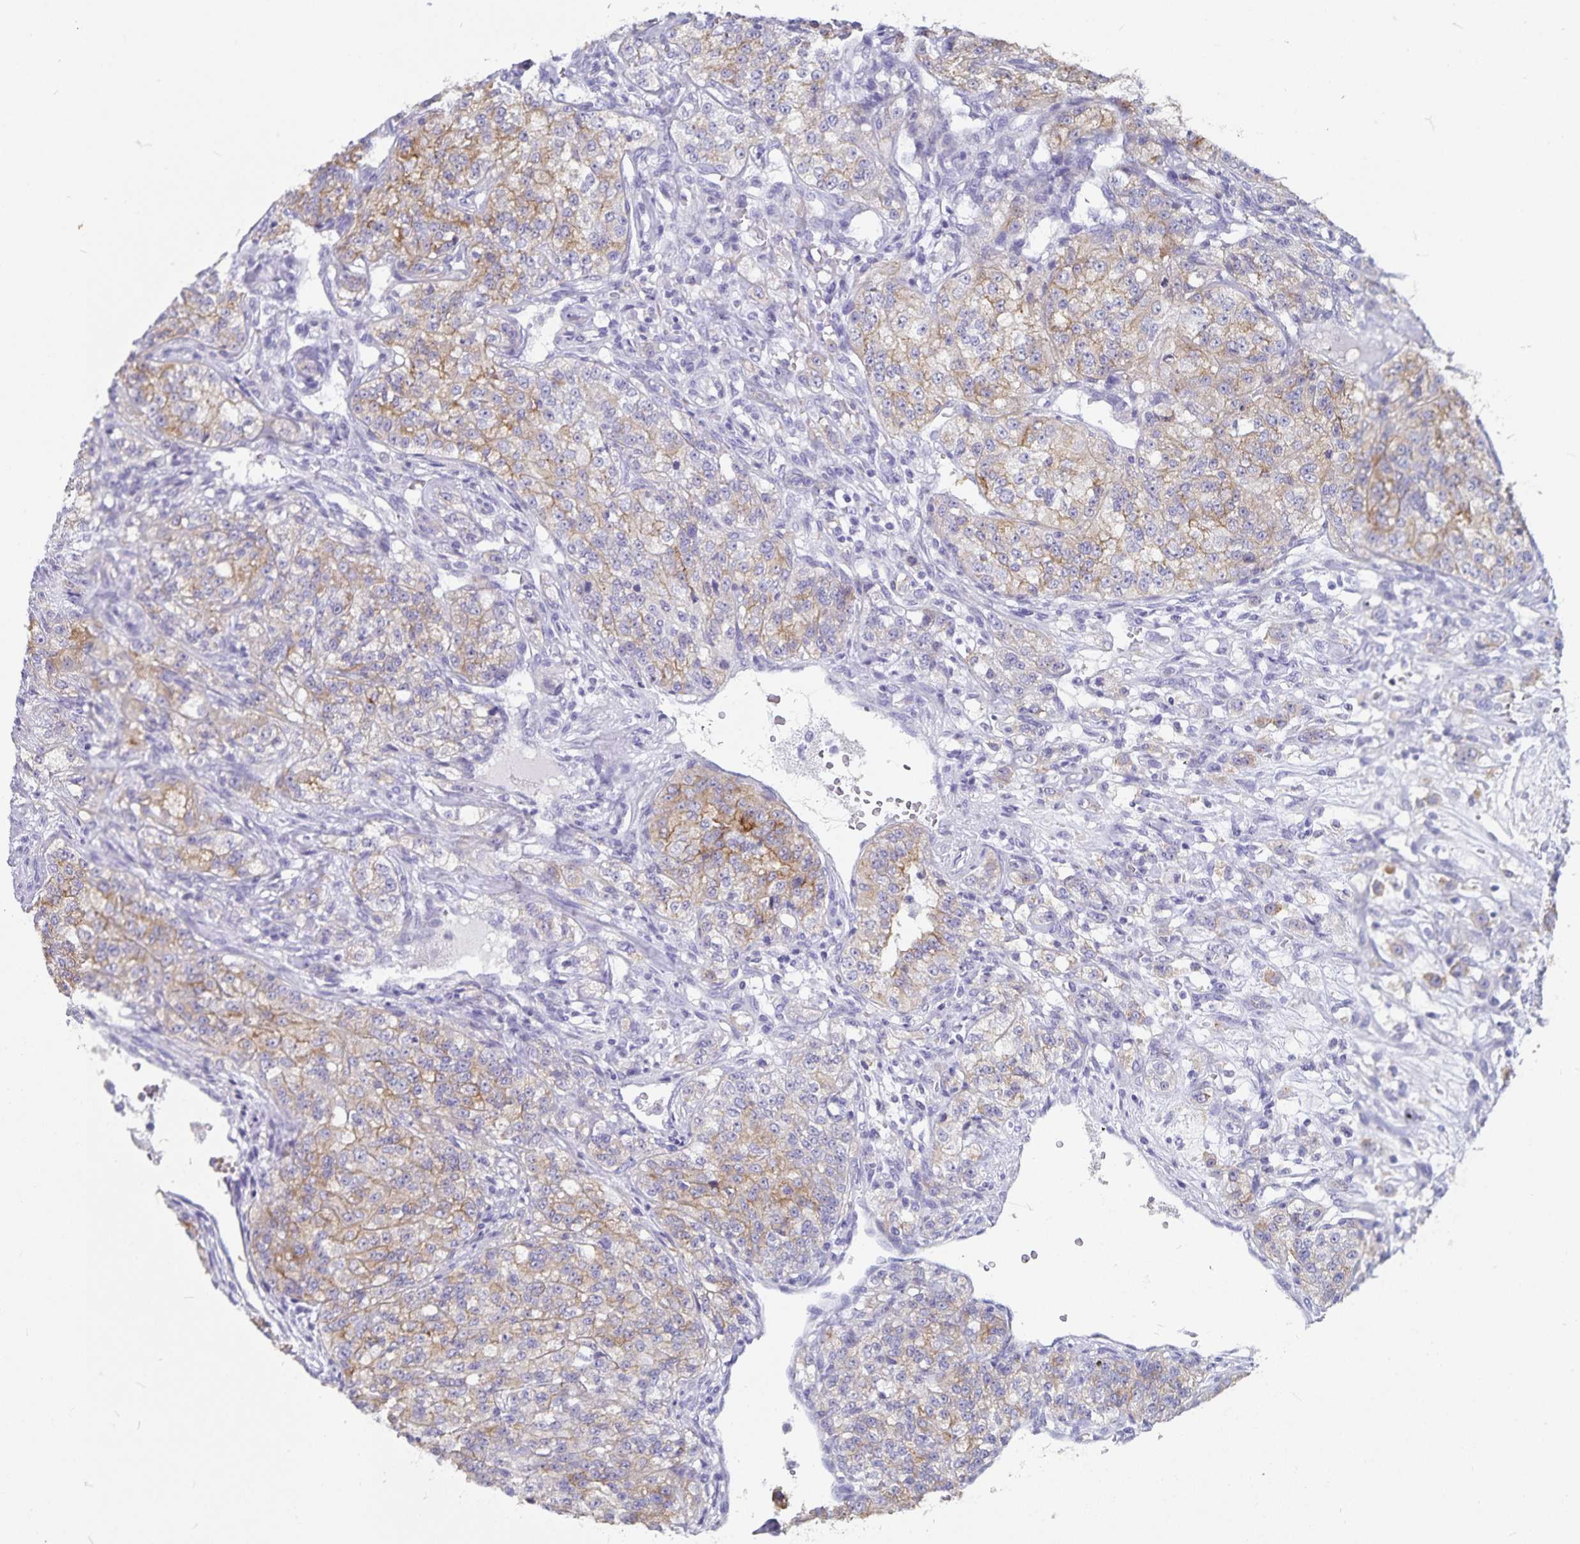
{"staining": {"intensity": "weak", "quantity": "25%-75%", "location": "cytoplasmic/membranous"}, "tissue": "renal cancer", "cell_type": "Tumor cells", "image_type": "cancer", "snomed": [{"axis": "morphology", "description": "Adenocarcinoma, NOS"}, {"axis": "topography", "description": "Kidney"}], "caption": "Protein analysis of renal cancer tissue exhibits weak cytoplasmic/membranous staining in about 25%-75% of tumor cells.", "gene": "PLAC1", "patient": {"sex": "female", "age": 63}}